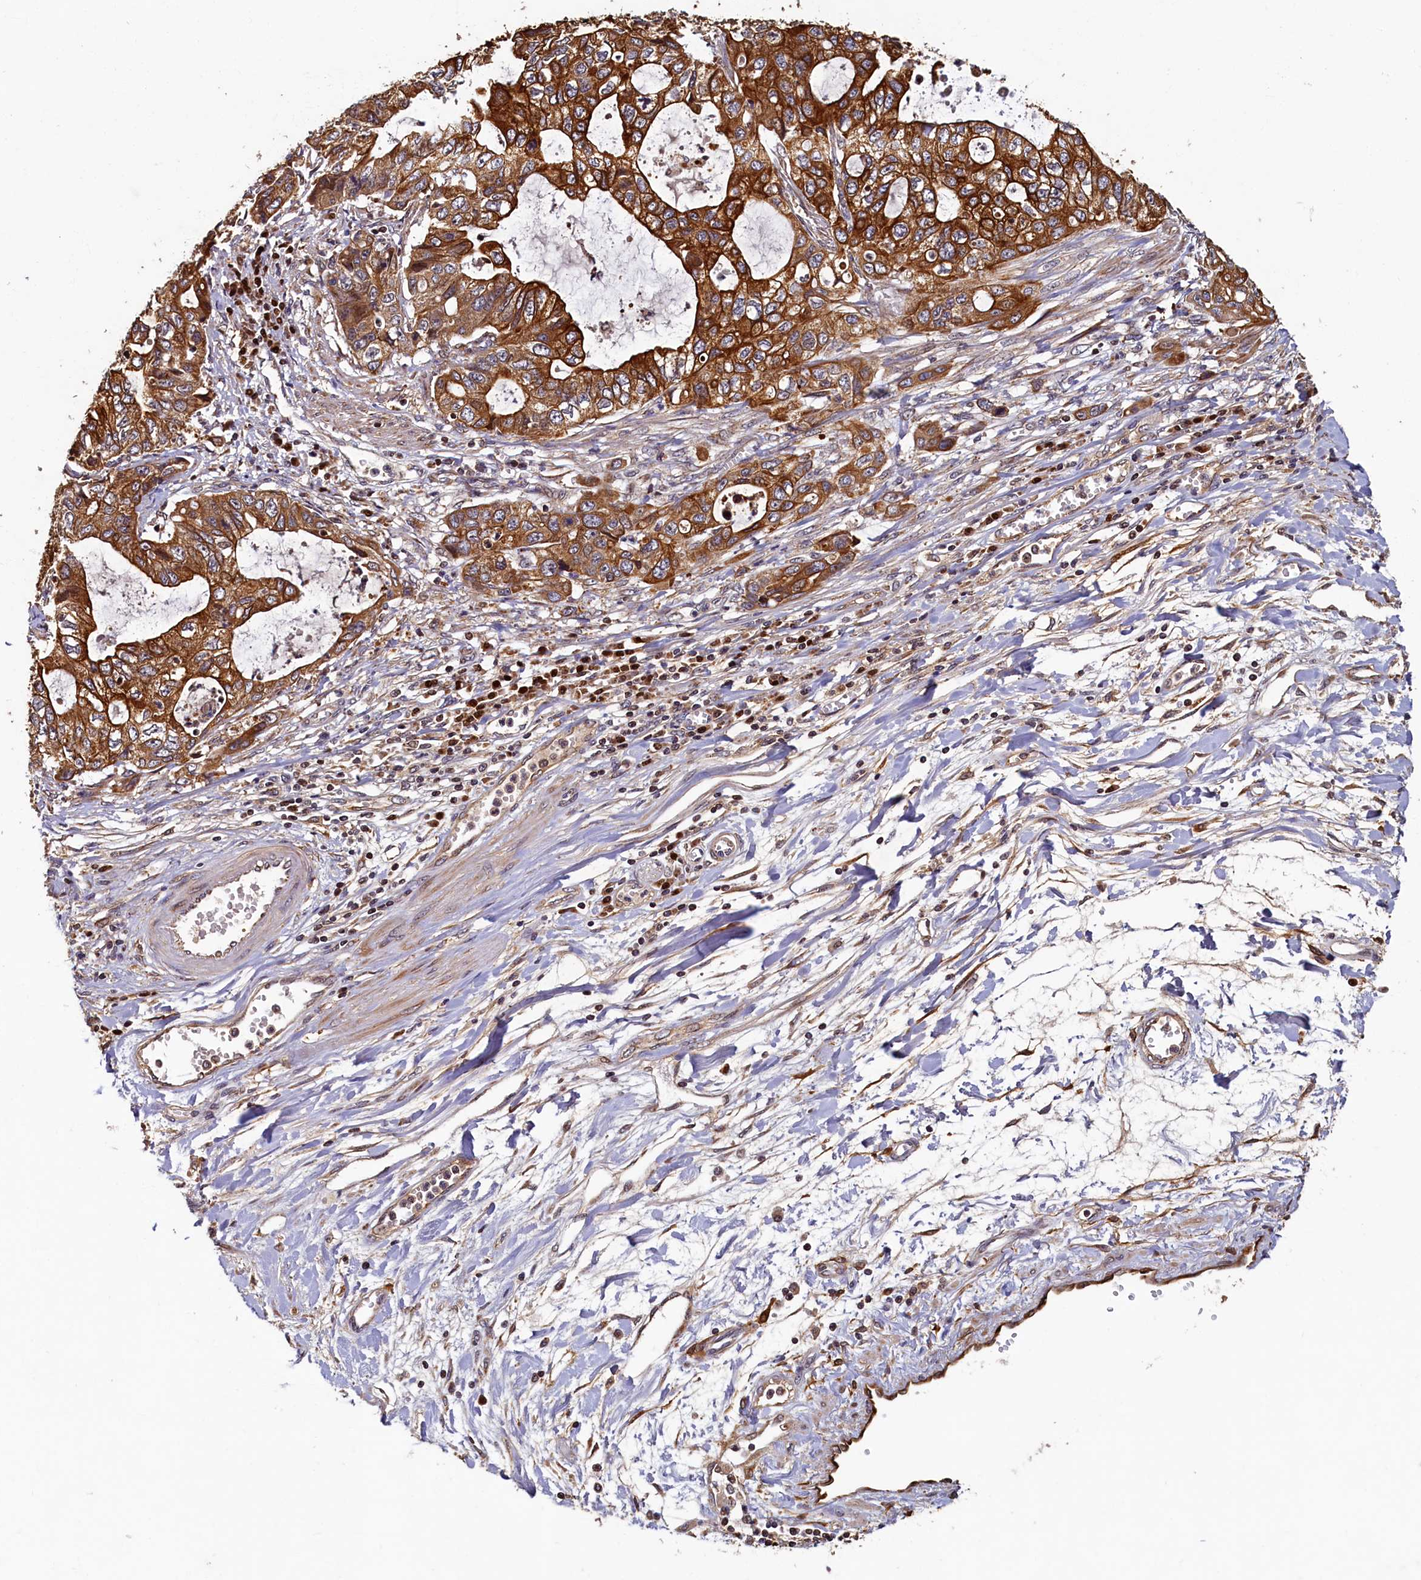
{"staining": {"intensity": "strong", "quantity": ">75%", "location": "cytoplasmic/membranous"}, "tissue": "stomach cancer", "cell_type": "Tumor cells", "image_type": "cancer", "snomed": [{"axis": "morphology", "description": "Adenocarcinoma, NOS"}, {"axis": "topography", "description": "Stomach, upper"}], "caption": "The micrograph reveals immunohistochemical staining of stomach cancer (adenocarcinoma). There is strong cytoplasmic/membranous expression is identified in approximately >75% of tumor cells.", "gene": "NCKAP5L", "patient": {"sex": "female", "age": 52}}